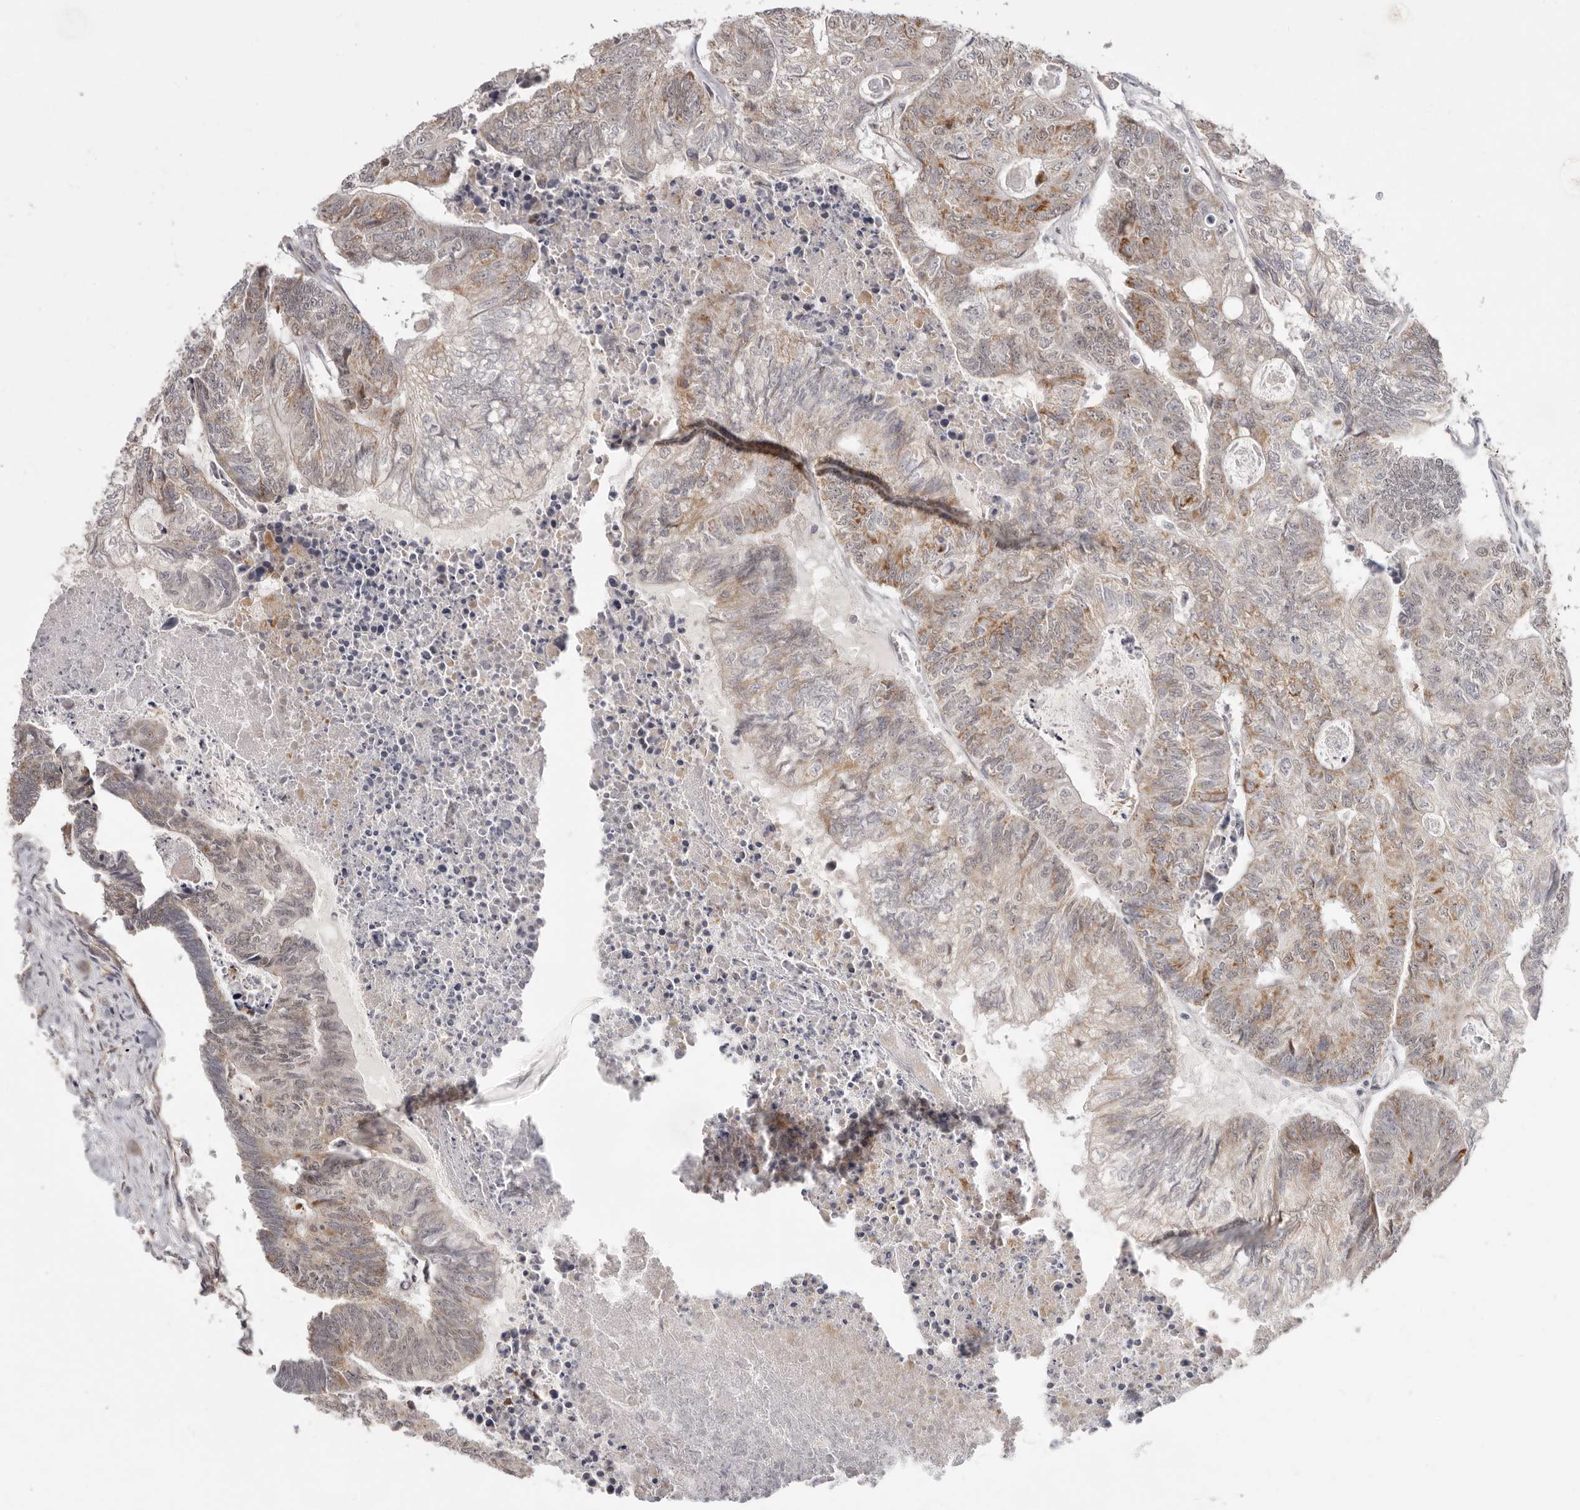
{"staining": {"intensity": "weak", "quantity": "25%-75%", "location": "cytoplasmic/membranous"}, "tissue": "colorectal cancer", "cell_type": "Tumor cells", "image_type": "cancer", "snomed": [{"axis": "morphology", "description": "Adenocarcinoma, NOS"}, {"axis": "topography", "description": "Colon"}], "caption": "Immunohistochemical staining of human colorectal cancer (adenocarcinoma) demonstrates weak cytoplasmic/membranous protein expression in about 25%-75% of tumor cells.", "gene": "SZT2", "patient": {"sex": "female", "age": 67}}